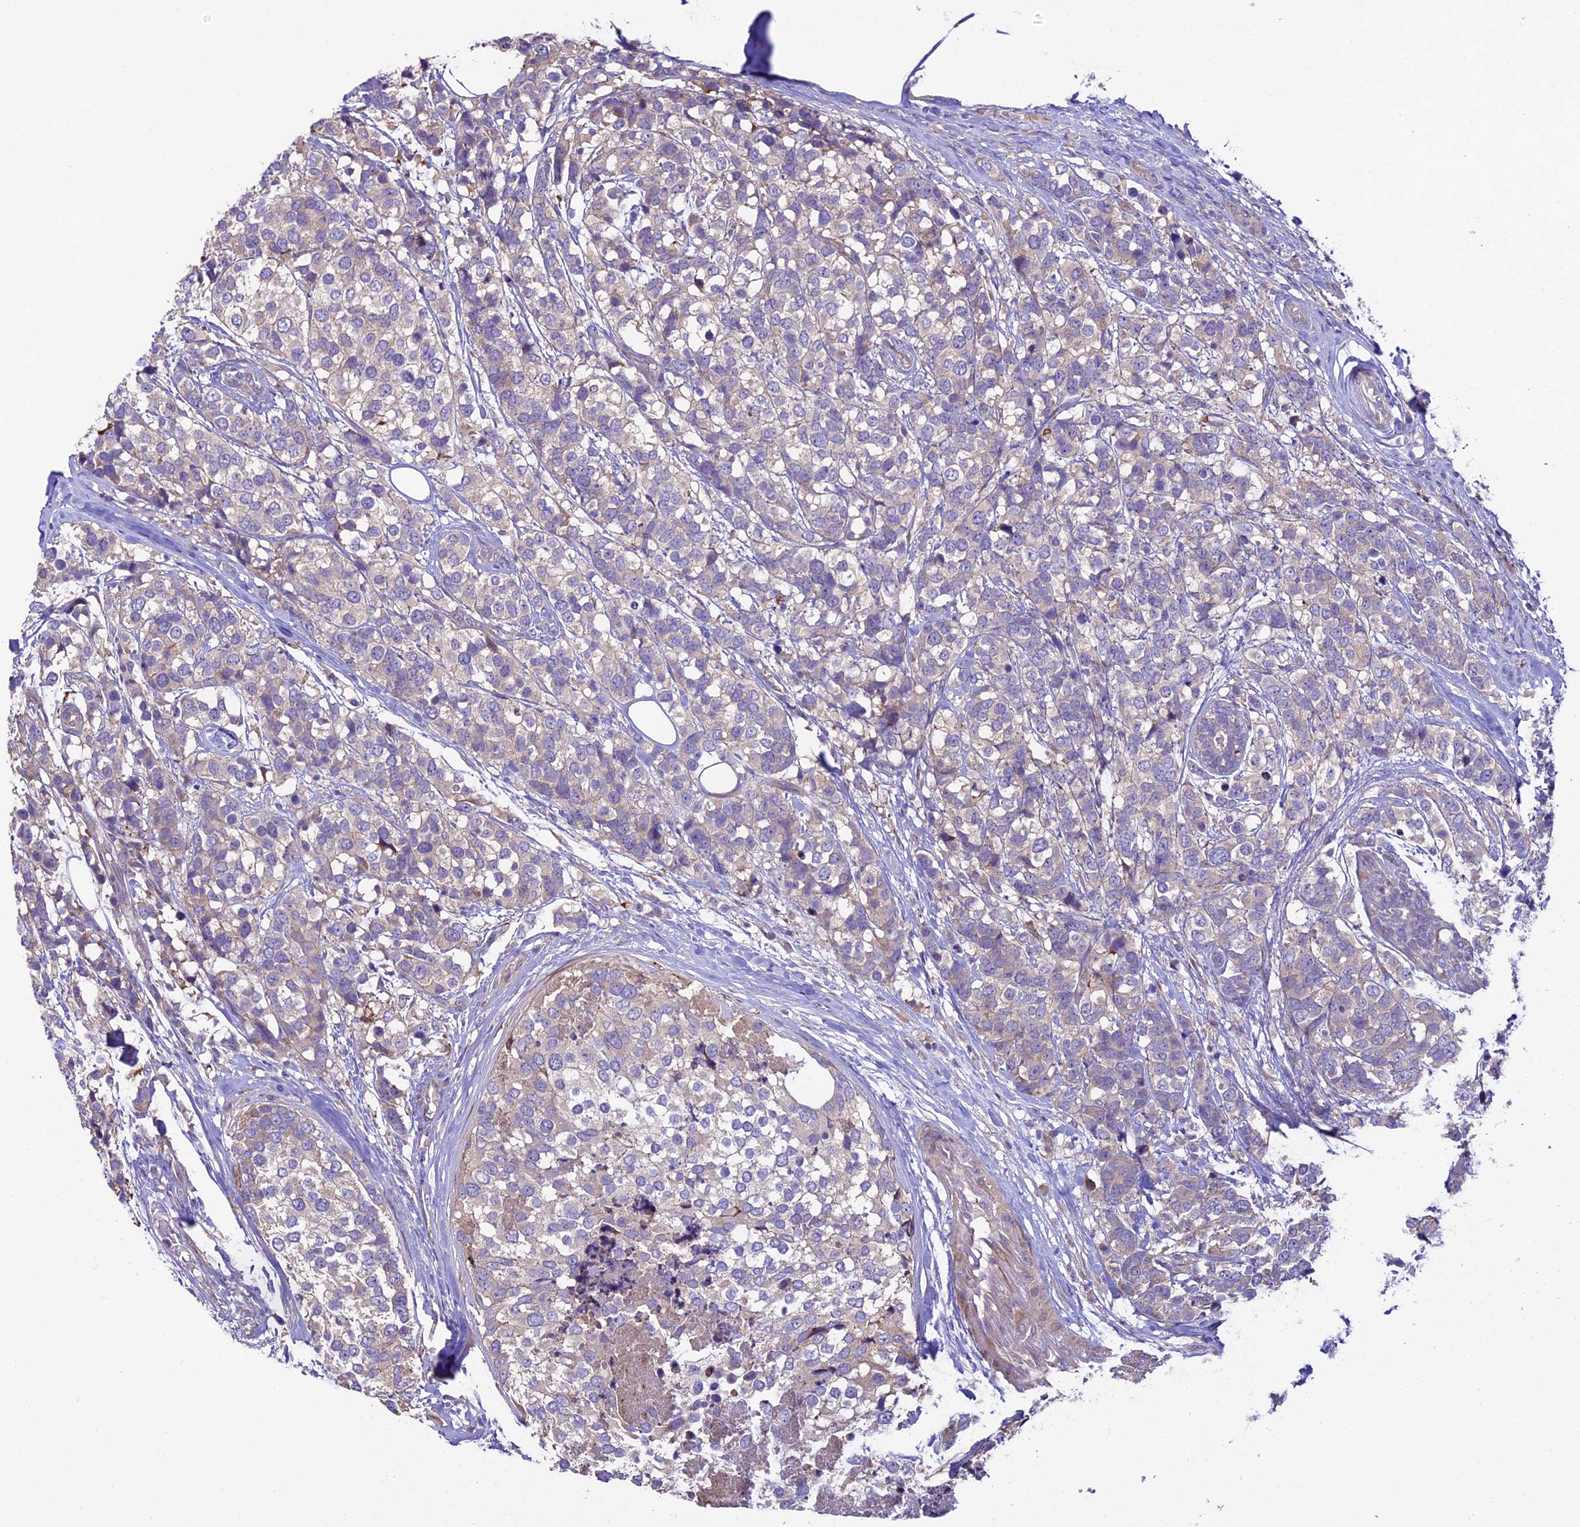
{"staining": {"intensity": "weak", "quantity": "<25%", "location": "cytoplasmic/membranous"}, "tissue": "breast cancer", "cell_type": "Tumor cells", "image_type": "cancer", "snomed": [{"axis": "morphology", "description": "Lobular carcinoma"}, {"axis": "topography", "description": "Breast"}], "caption": "The histopathology image demonstrates no staining of tumor cells in lobular carcinoma (breast).", "gene": "SPIRE1", "patient": {"sex": "female", "age": 59}}